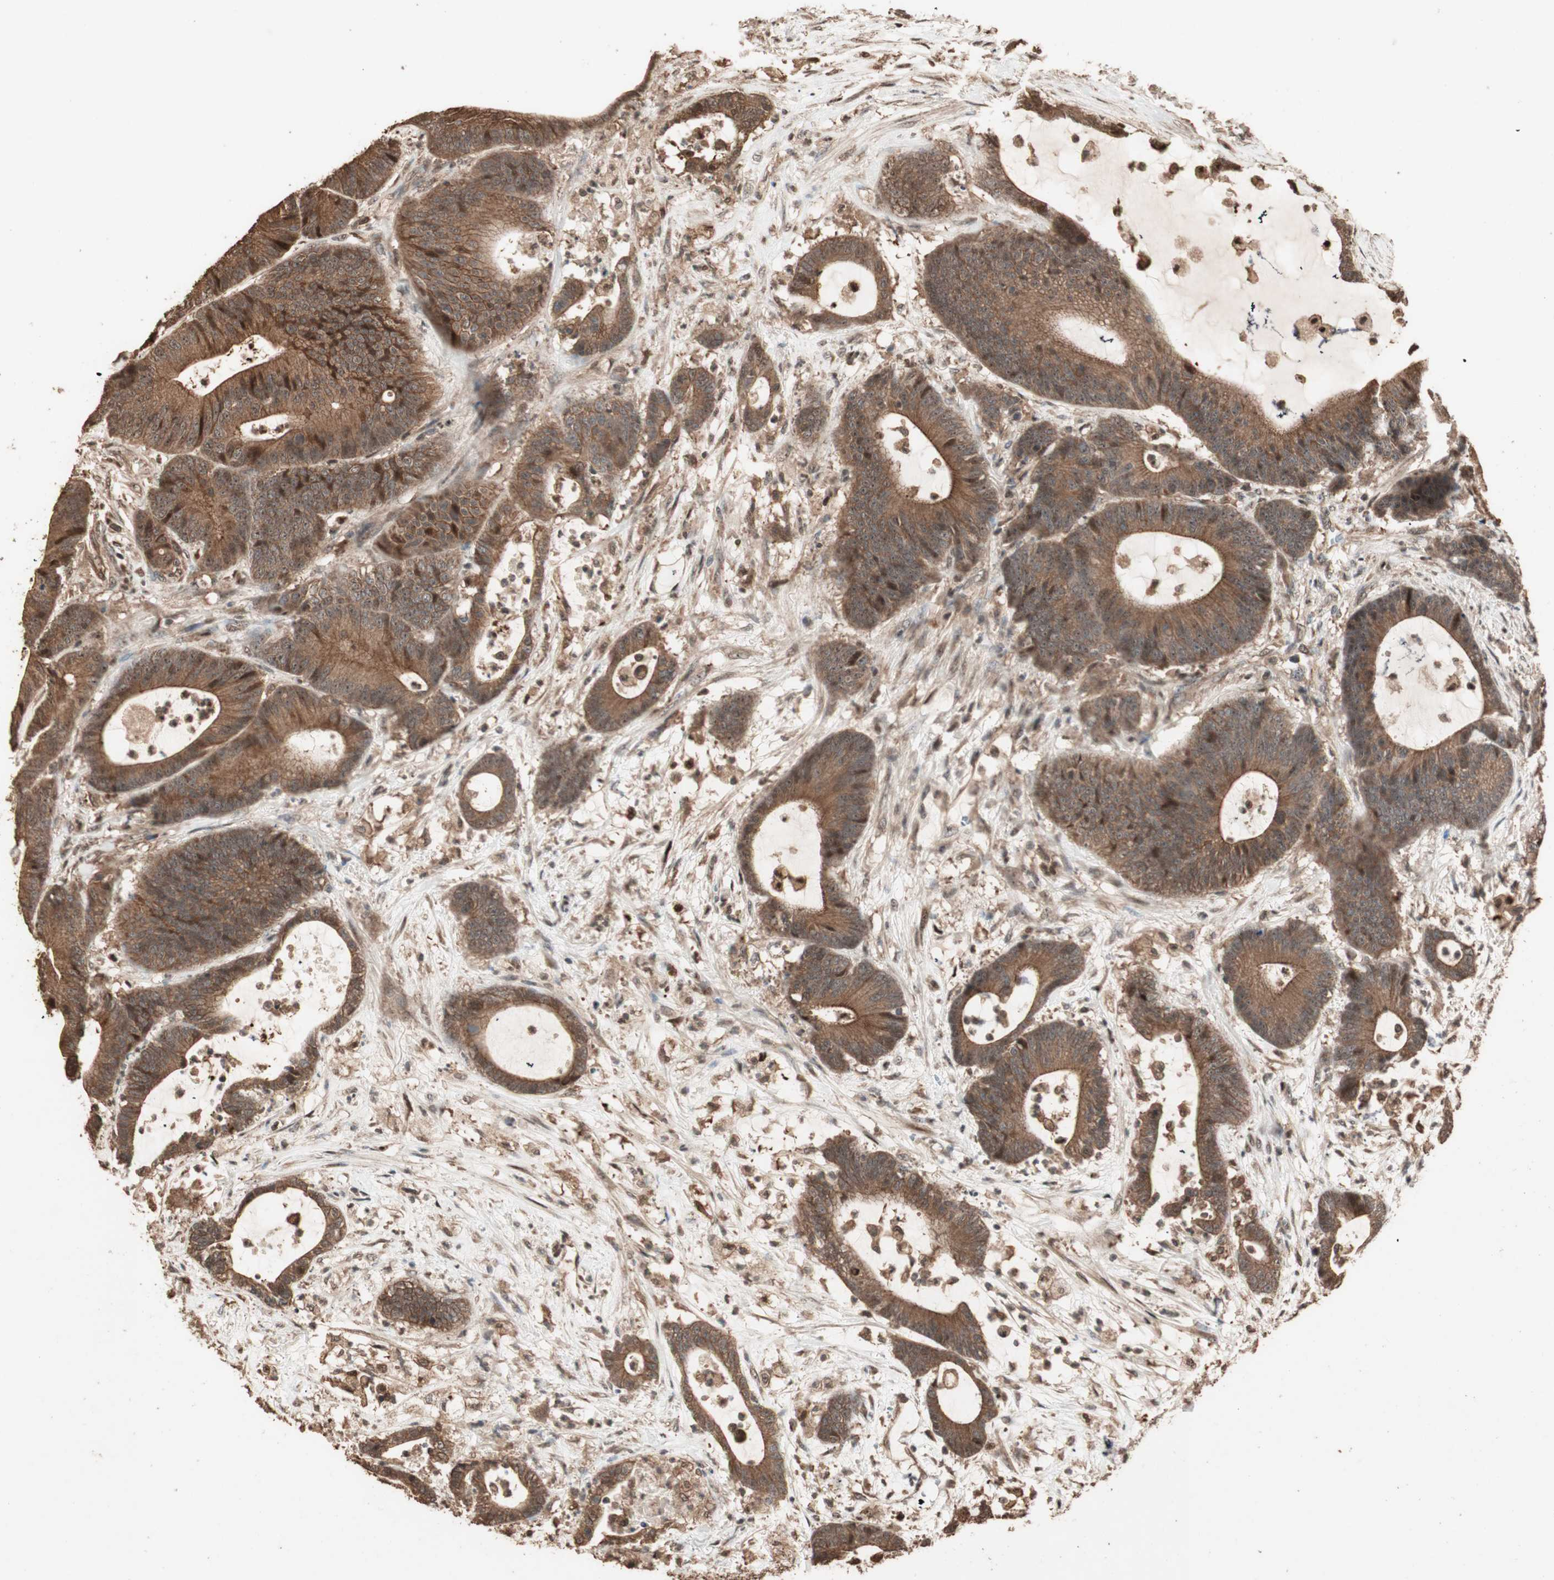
{"staining": {"intensity": "moderate", "quantity": ">75%", "location": "cytoplasmic/membranous"}, "tissue": "colorectal cancer", "cell_type": "Tumor cells", "image_type": "cancer", "snomed": [{"axis": "morphology", "description": "Adenocarcinoma, NOS"}, {"axis": "topography", "description": "Colon"}], "caption": "Immunohistochemistry (IHC) image of neoplastic tissue: human colorectal adenocarcinoma stained using immunohistochemistry (IHC) reveals medium levels of moderate protein expression localized specifically in the cytoplasmic/membranous of tumor cells, appearing as a cytoplasmic/membranous brown color.", "gene": "USP20", "patient": {"sex": "female", "age": 84}}